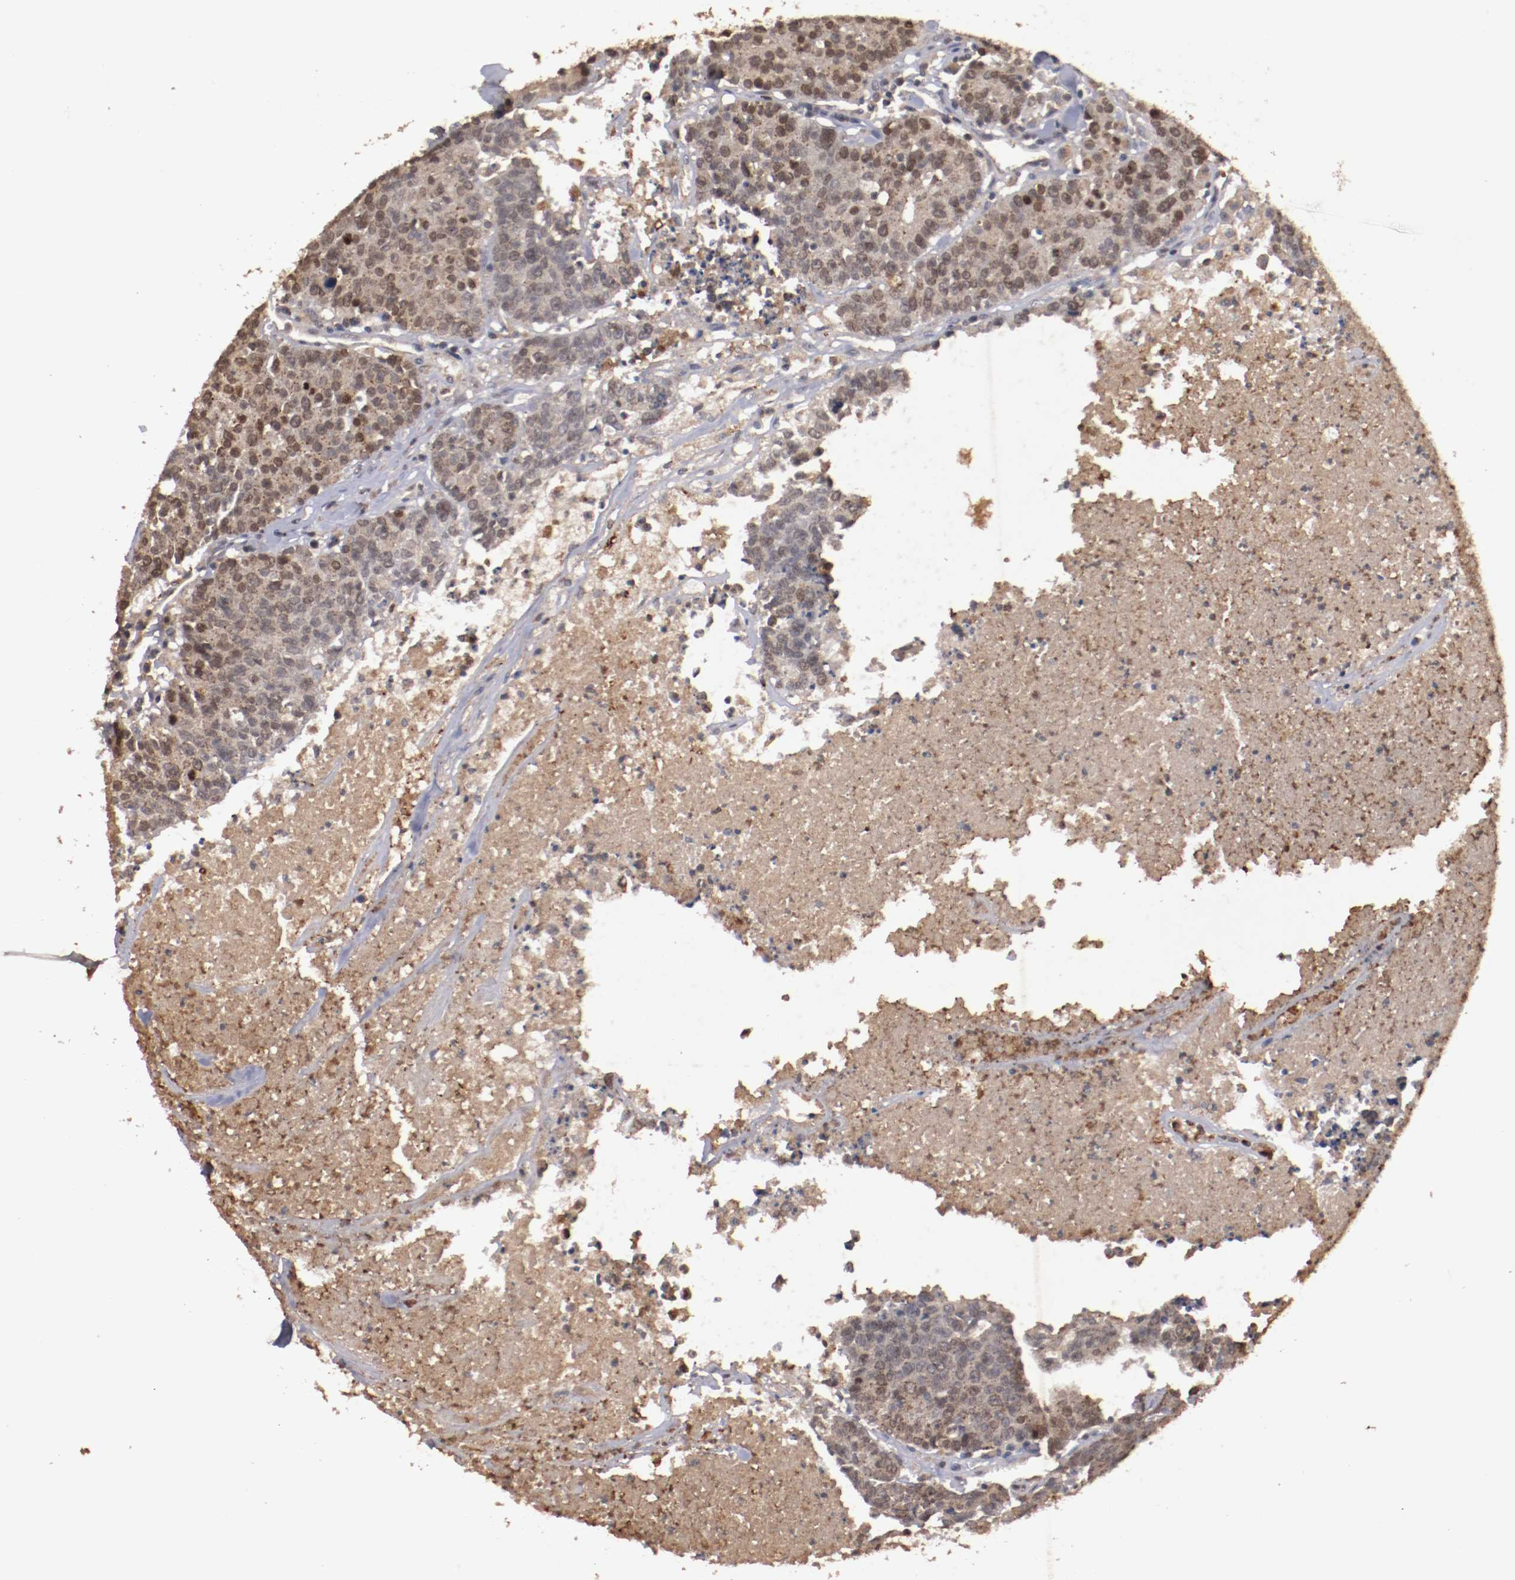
{"staining": {"intensity": "weak", "quantity": ">75%", "location": "cytoplasmic/membranous"}, "tissue": "colorectal cancer", "cell_type": "Tumor cells", "image_type": "cancer", "snomed": [{"axis": "morphology", "description": "Adenocarcinoma, NOS"}, {"axis": "topography", "description": "Colon"}], "caption": "Immunohistochemistry (IHC) of adenocarcinoma (colorectal) demonstrates low levels of weak cytoplasmic/membranous staining in about >75% of tumor cells.", "gene": "TENM1", "patient": {"sex": "female", "age": 53}}